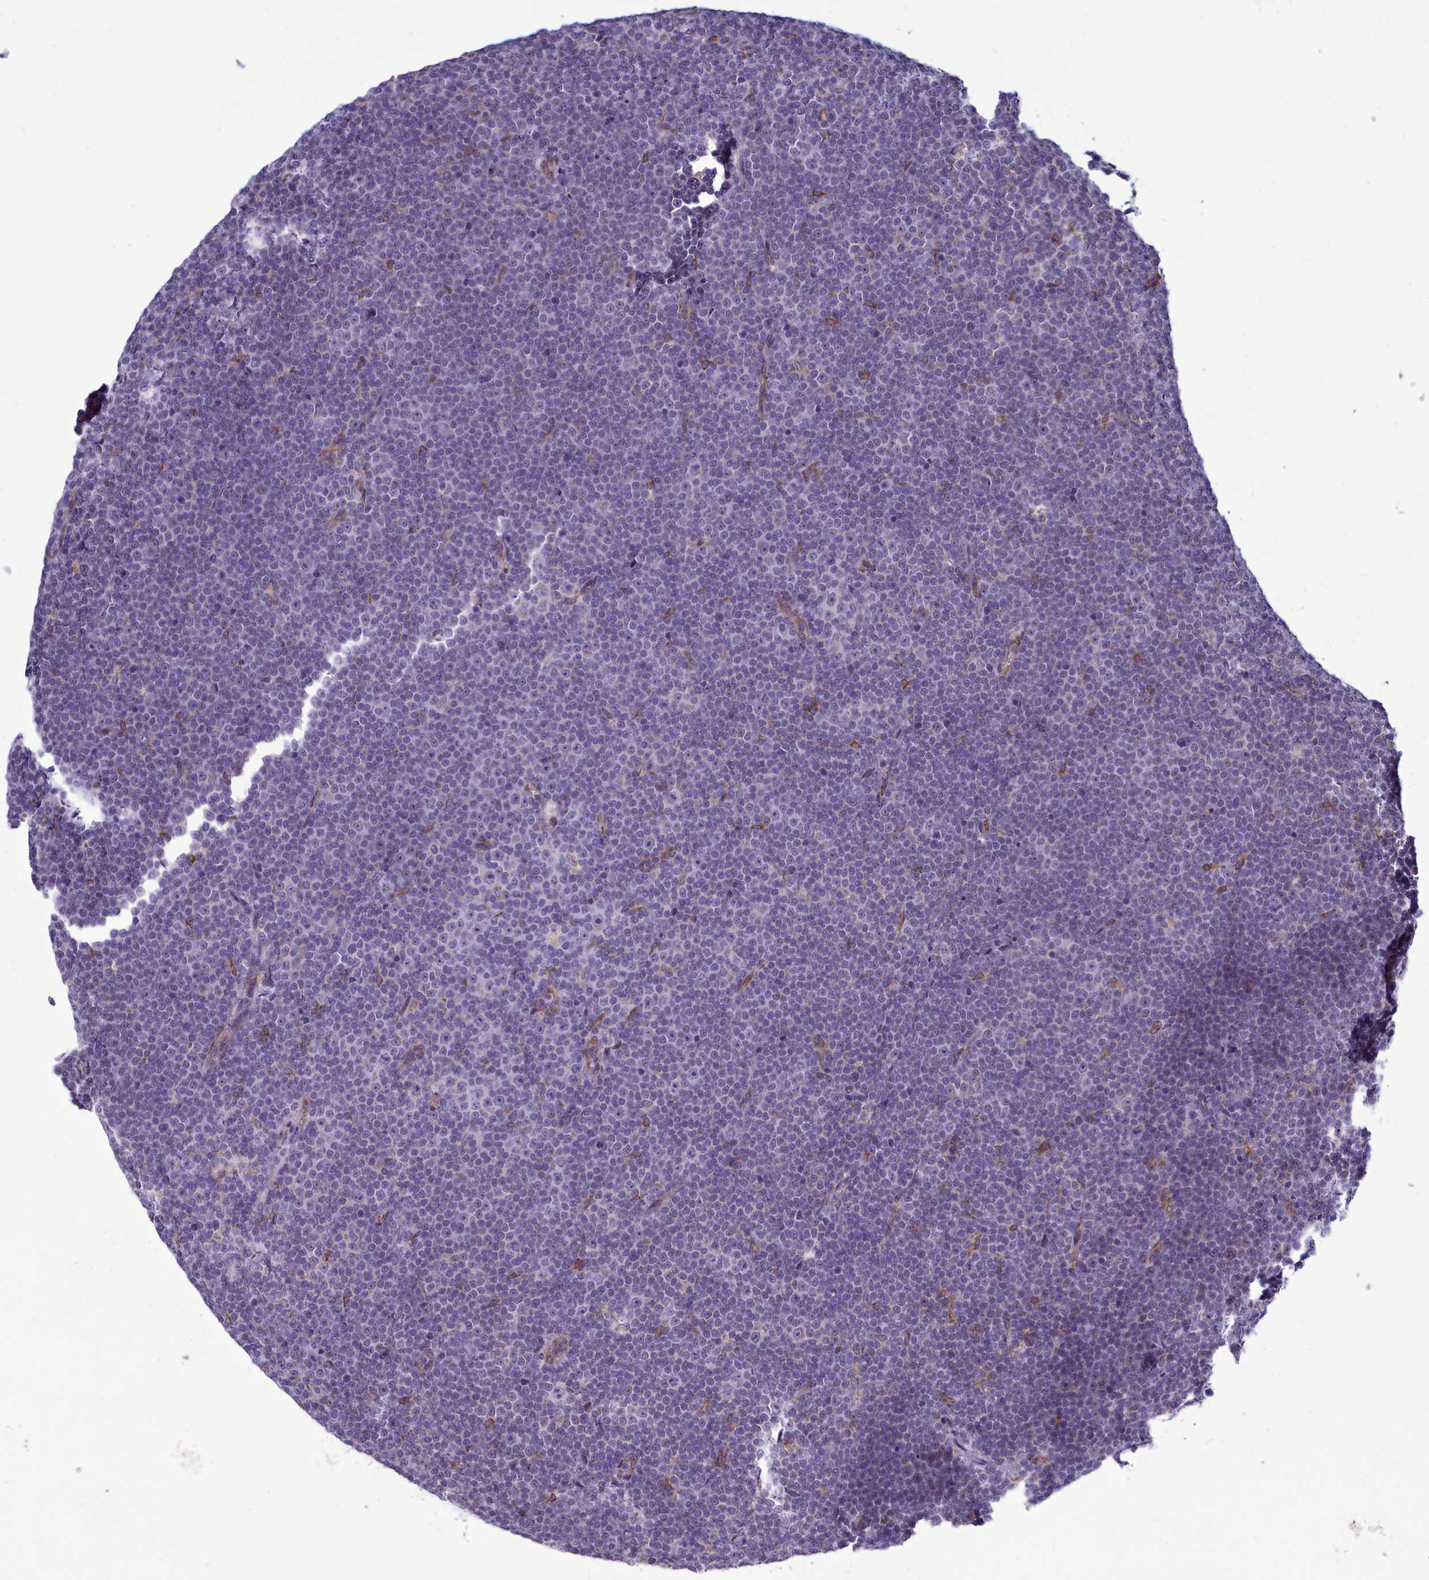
{"staining": {"intensity": "negative", "quantity": "none", "location": "none"}, "tissue": "lymphoma", "cell_type": "Tumor cells", "image_type": "cancer", "snomed": [{"axis": "morphology", "description": "Malignant lymphoma, non-Hodgkin's type, Low grade"}, {"axis": "topography", "description": "Lymph node"}], "caption": "Lymphoma stained for a protein using immunohistochemistry reveals no positivity tumor cells.", "gene": "CENATAC", "patient": {"sex": "female", "age": 67}}